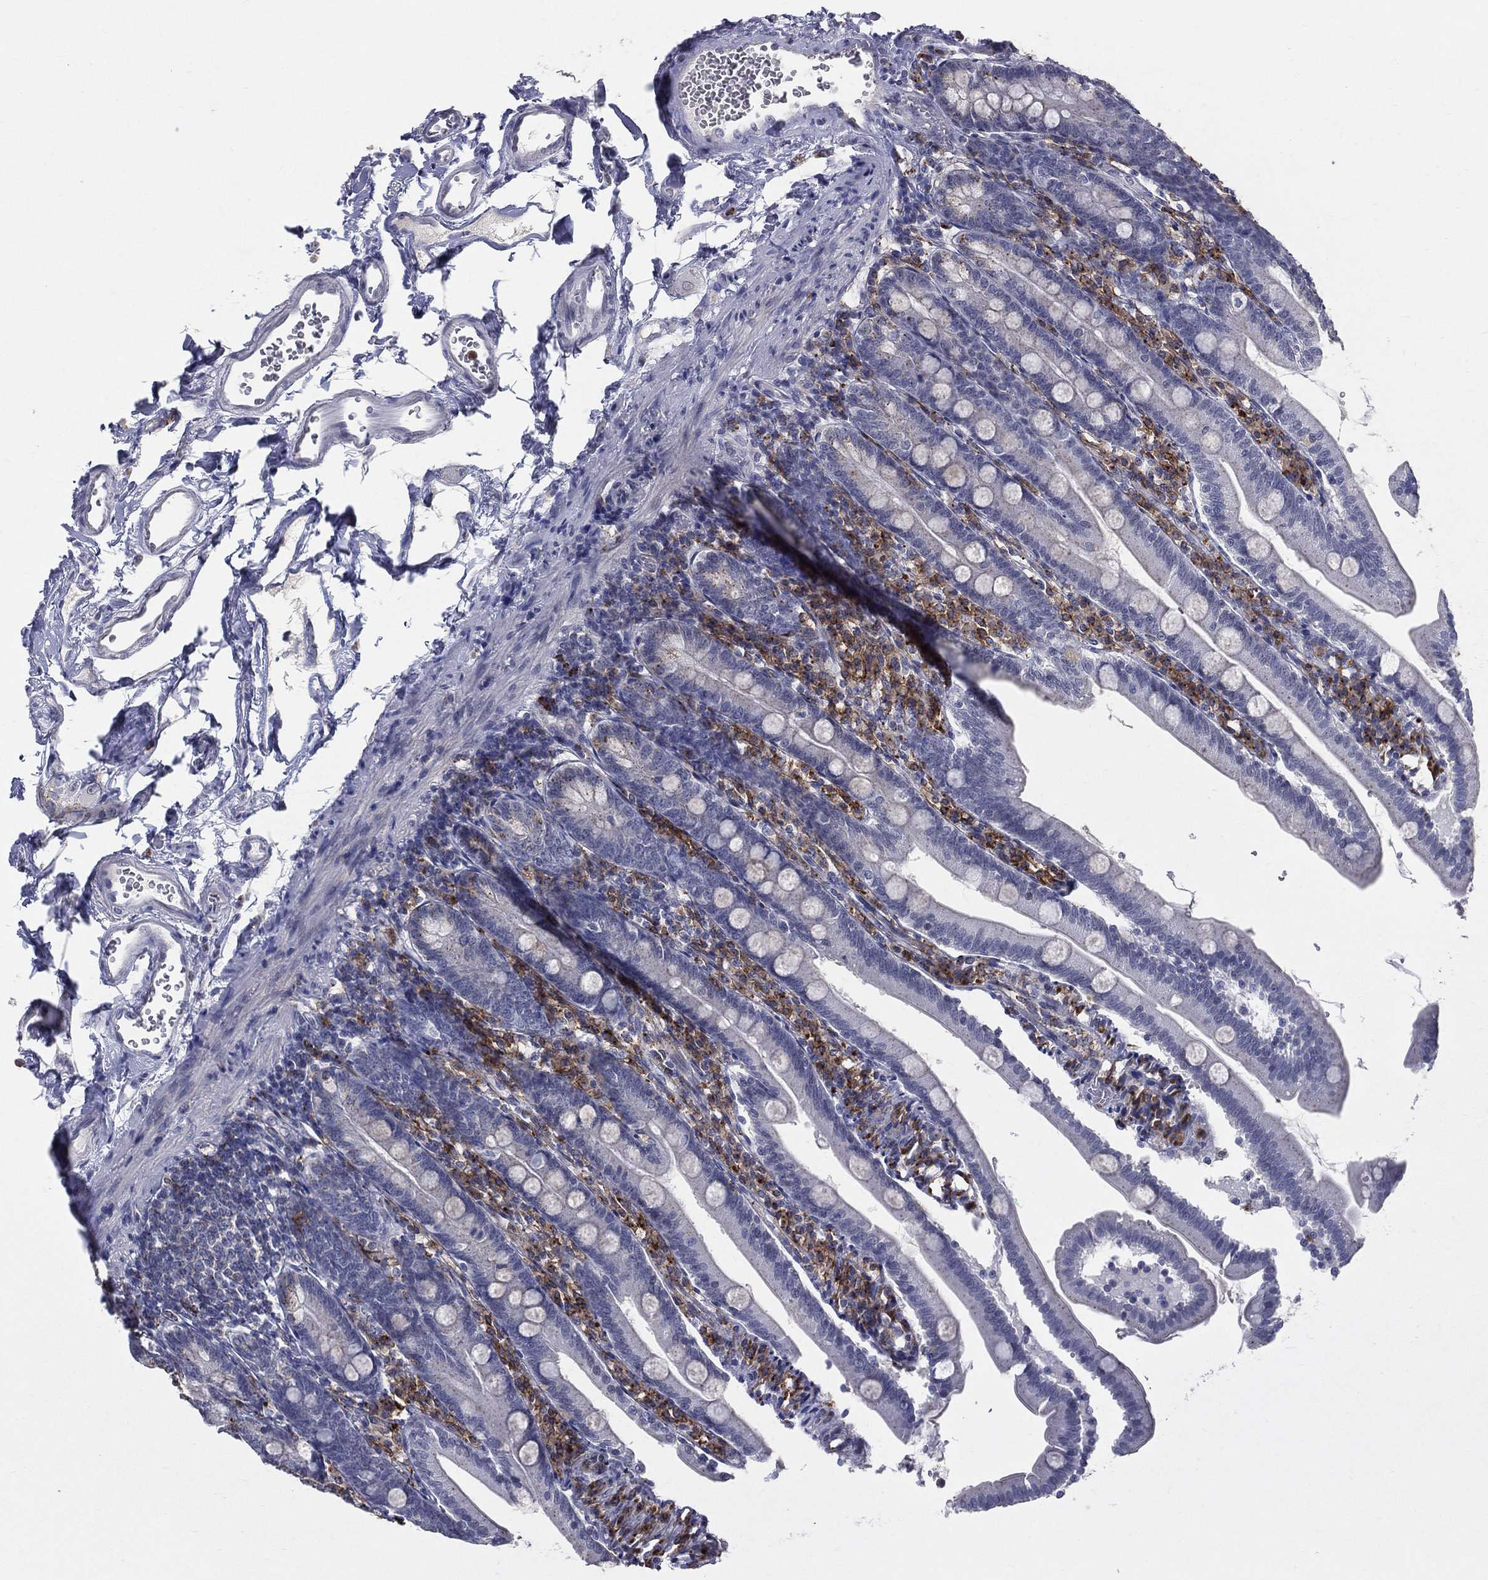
{"staining": {"intensity": "negative", "quantity": "none", "location": "none"}, "tissue": "duodenum", "cell_type": "Glandular cells", "image_type": "normal", "snomed": [{"axis": "morphology", "description": "Normal tissue, NOS"}, {"axis": "topography", "description": "Duodenum"}], "caption": "IHC histopathology image of normal duodenum stained for a protein (brown), which shows no staining in glandular cells.", "gene": "EVI2B", "patient": {"sex": "female", "age": 67}}